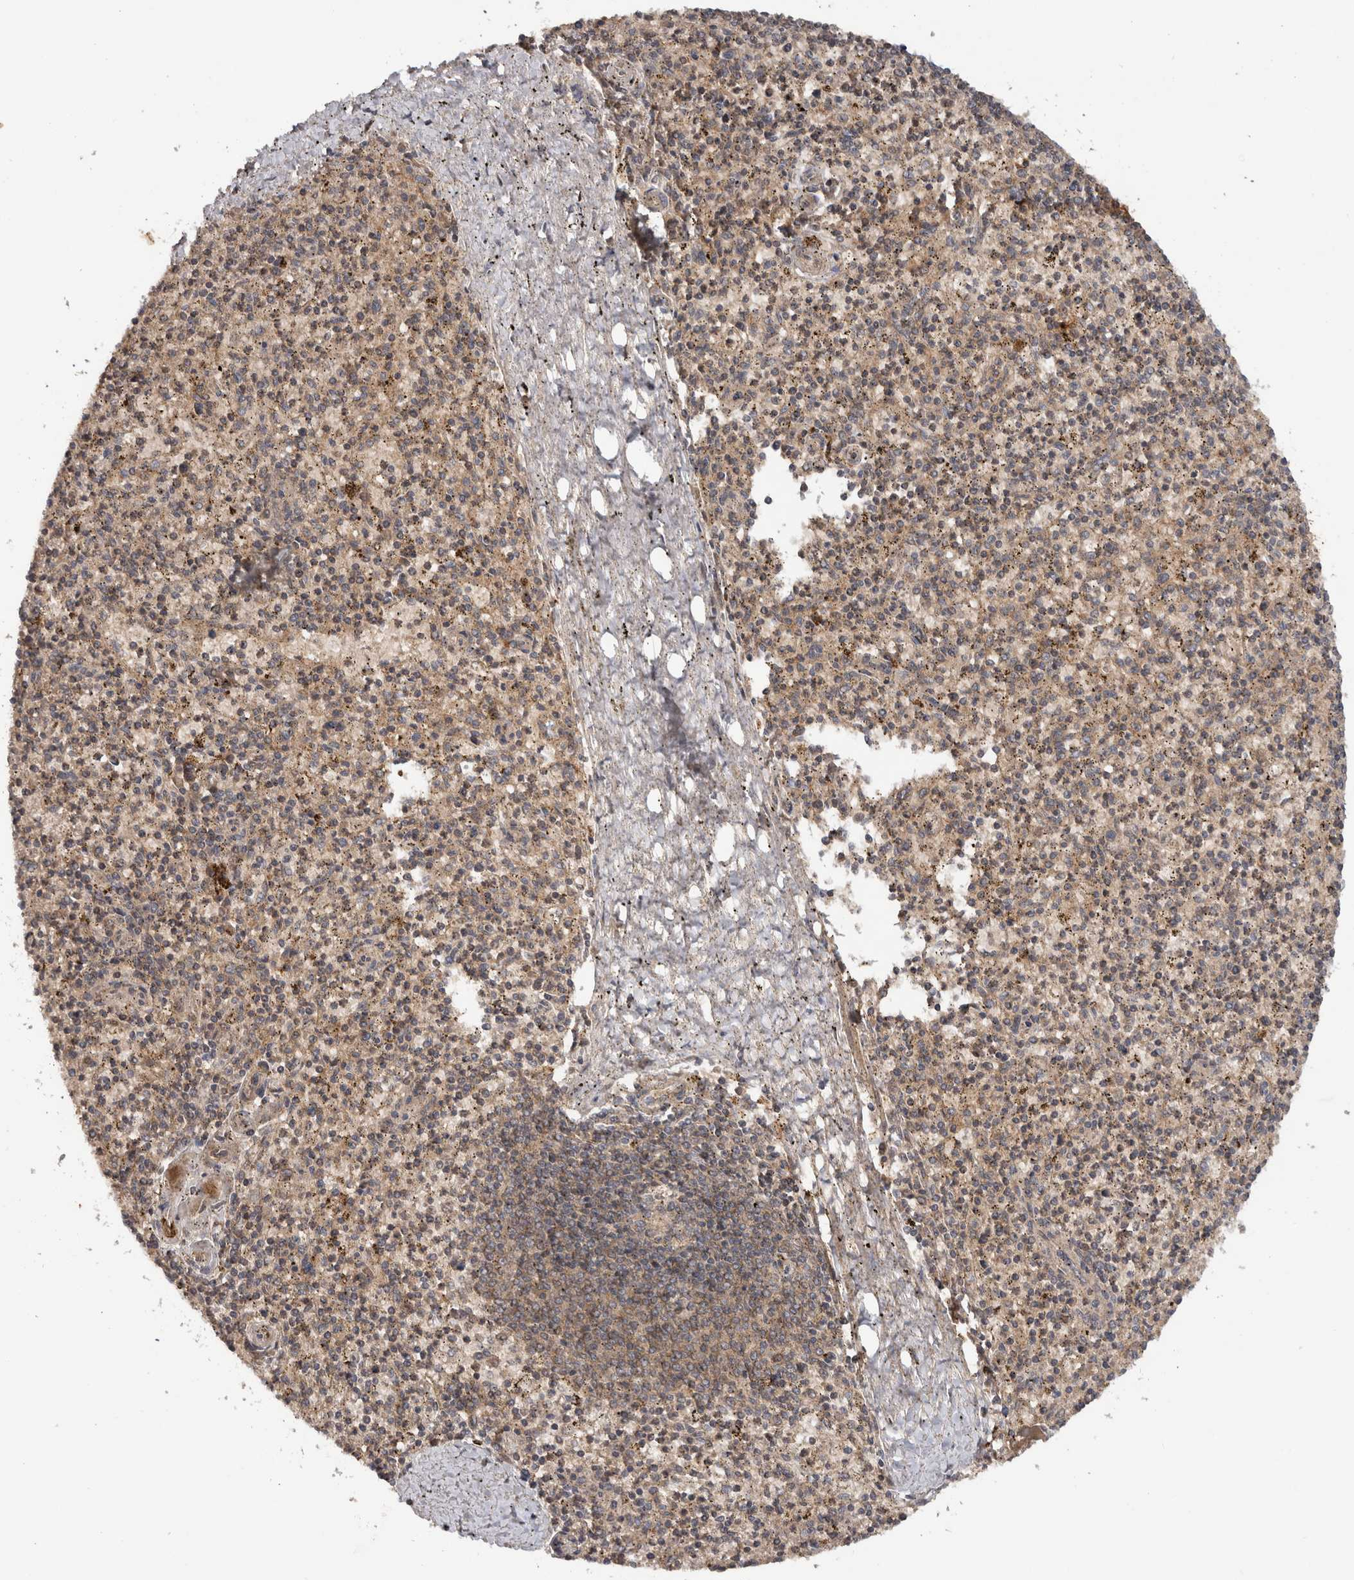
{"staining": {"intensity": "weak", "quantity": ">75%", "location": "cytoplasmic/membranous"}, "tissue": "spleen", "cell_type": "Cells in red pulp", "image_type": "normal", "snomed": [{"axis": "morphology", "description": "Normal tissue, NOS"}, {"axis": "topography", "description": "Spleen"}], "caption": "This photomicrograph reveals normal spleen stained with IHC to label a protein in brown. The cytoplasmic/membranous of cells in red pulp show weak positivity for the protein. Nuclei are counter-stained blue.", "gene": "HMOX2", "patient": {"sex": "male", "age": 72}}